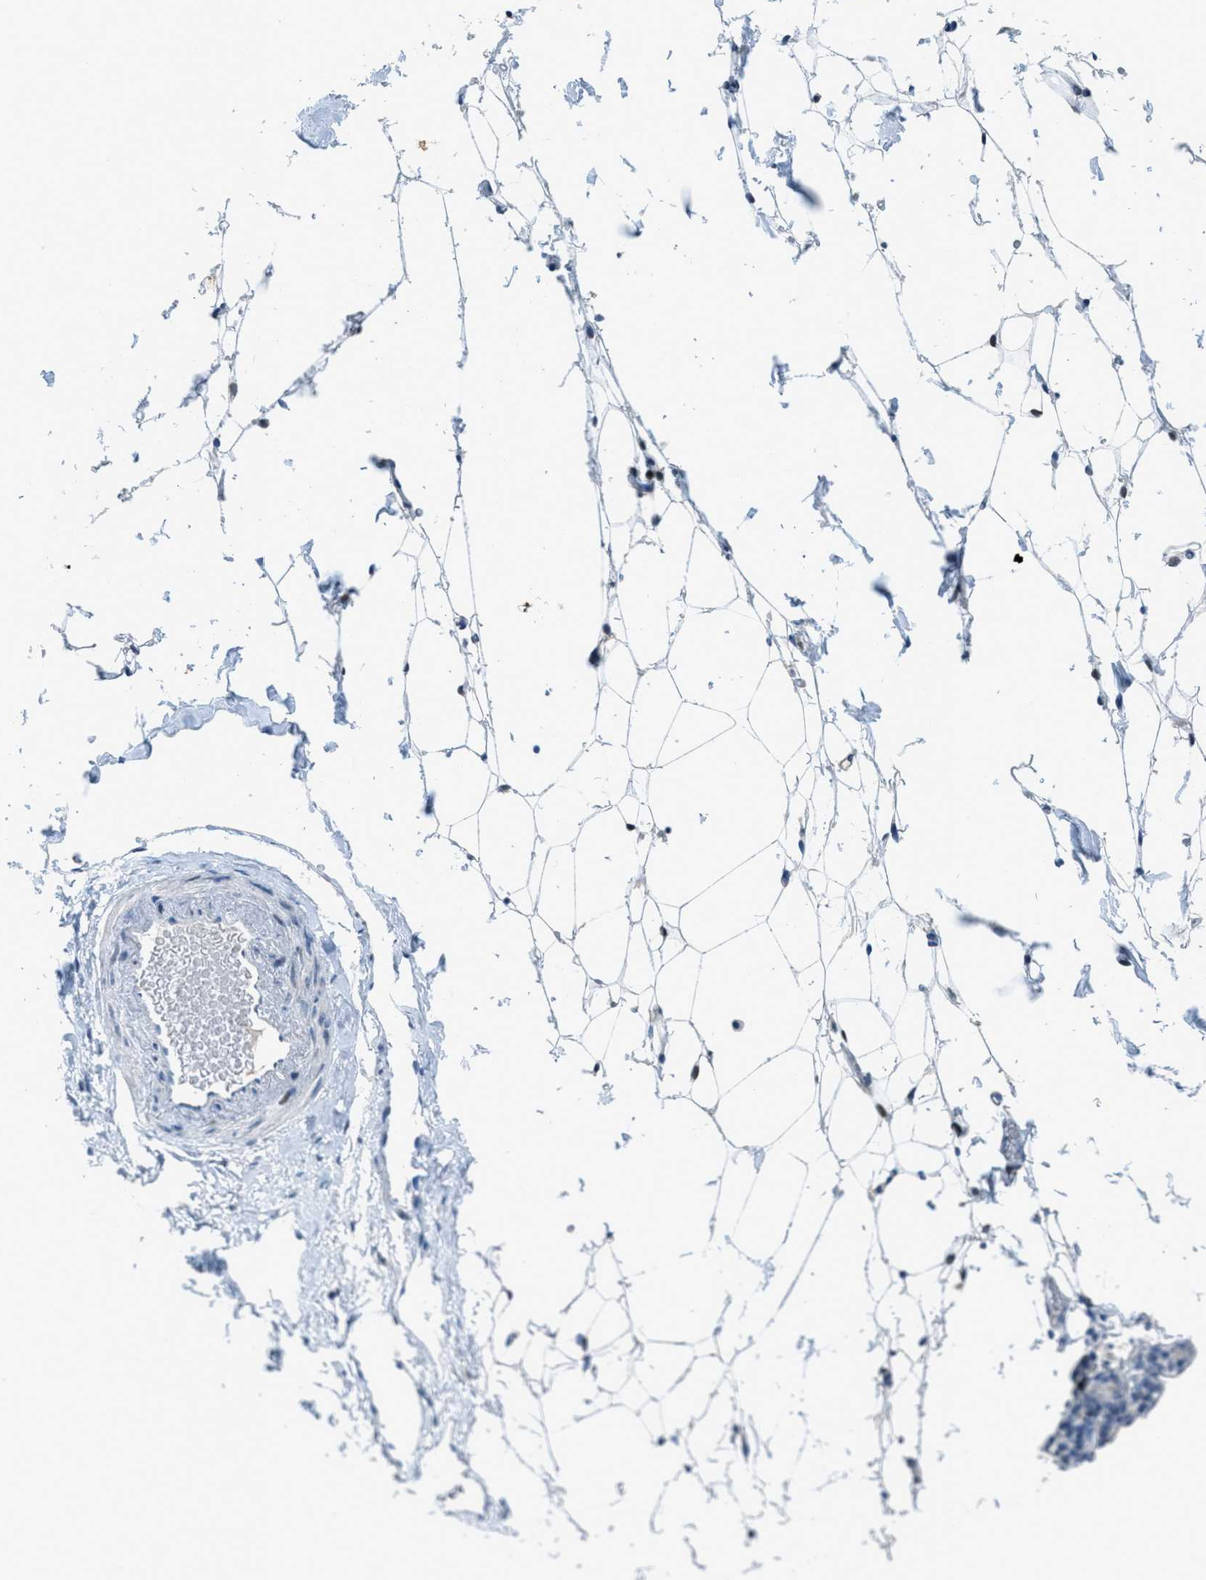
{"staining": {"intensity": "weak", "quantity": "<25%", "location": "cytoplasmic/membranous"}, "tissue": "adipose tissue", "cell_type": "Adipocytes", "image_type": "normal", "snomed": [{"axis": "morphology", "description": "Normal tissue, NOS"}, {"axis": "topography", "description": "Breast"}, {"axis": "topography", "description": "Soft tissue"}], "caption": "High power microscopy photomicrograph of an immunohistochemistry image of normal adipose tissue, revealing no significant positivity in adipocytes.", "gene": "TTC13", "patient": {"sex": "female", "age": 75}}